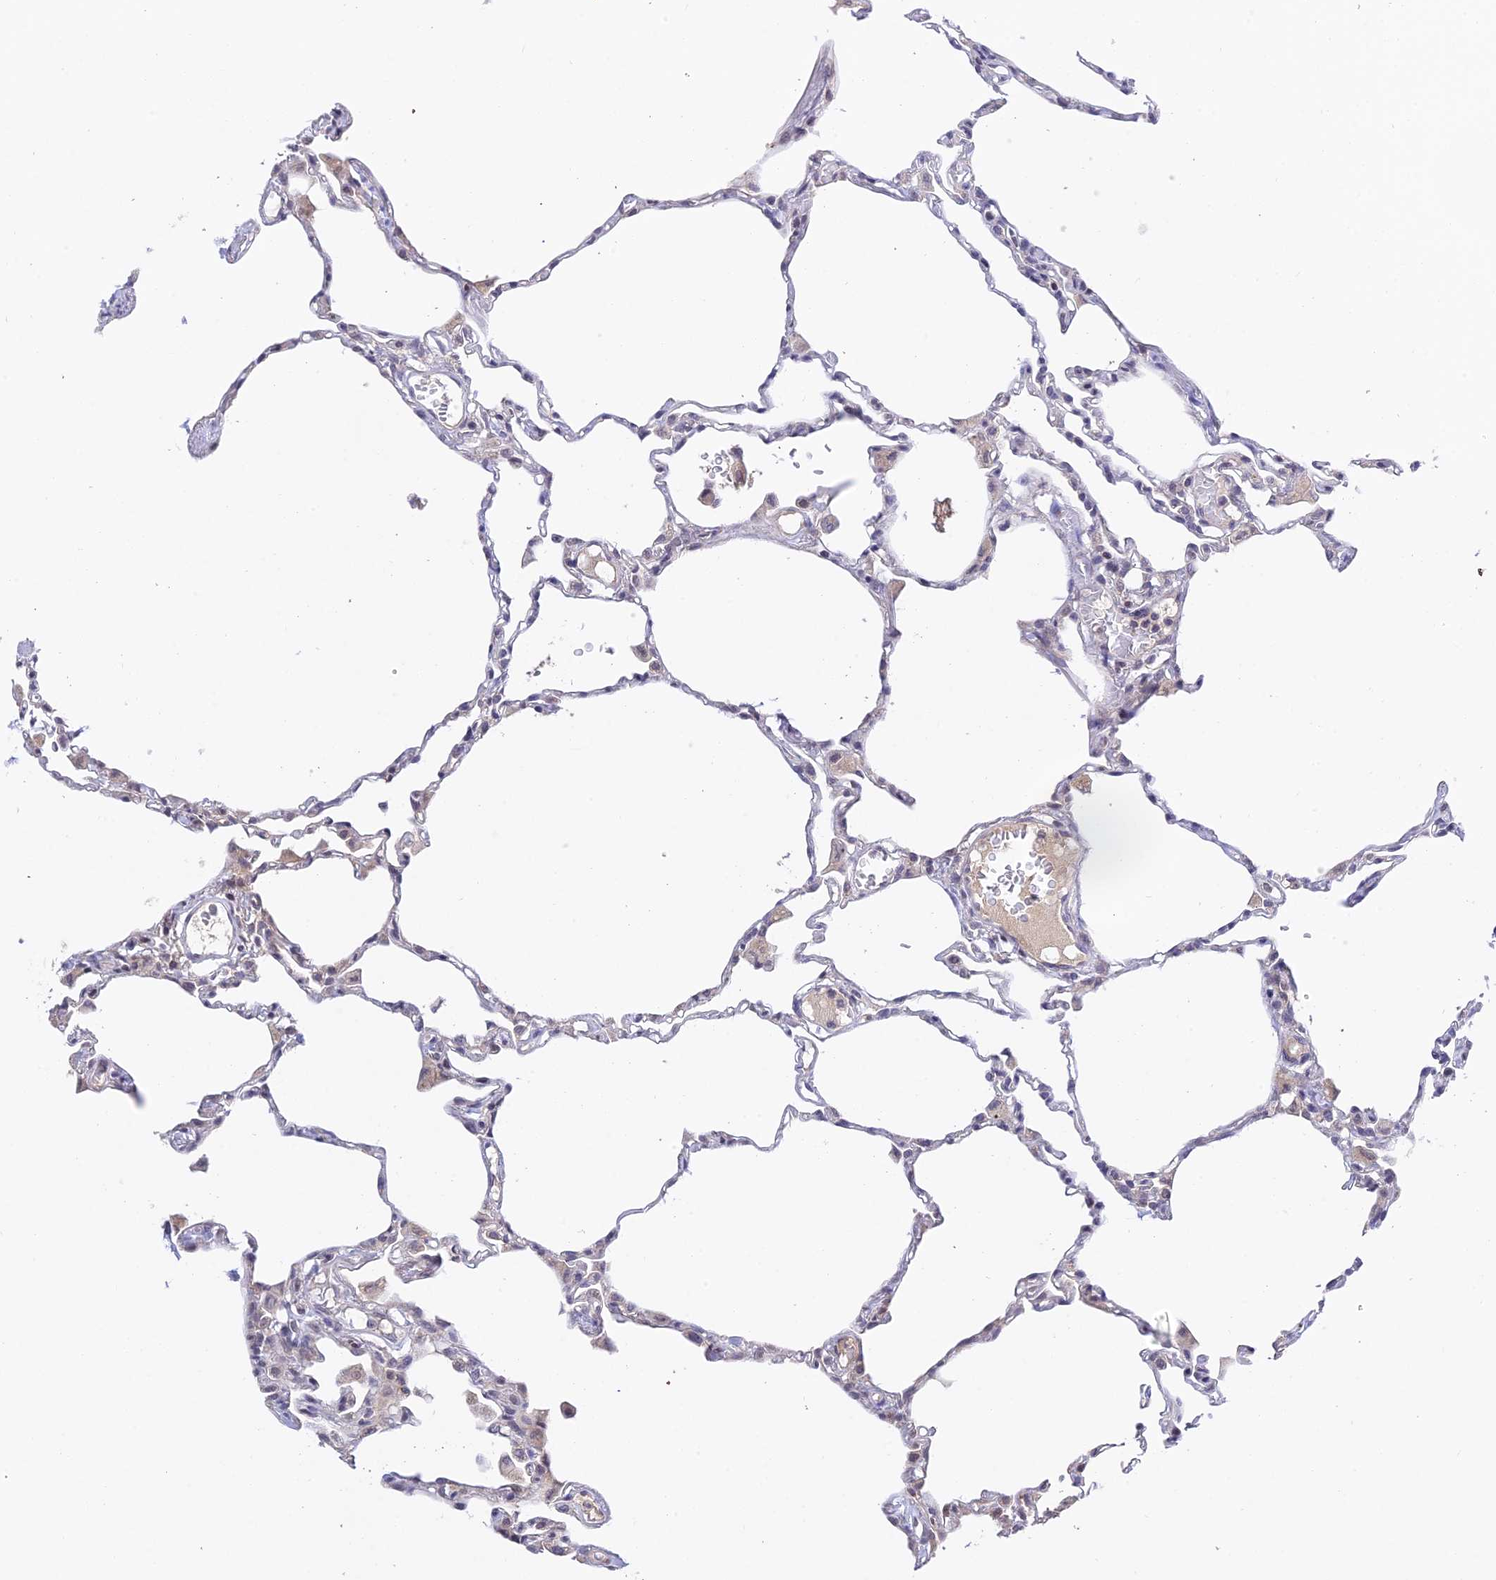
{"staining": {"intensity": "weak", "quantity": "<25%", "location": "cytoplasmic/membranous"}, "tissue": "lung", "cell_type": "Alveolar cells", "image_type": "normal", "snomed": [{"axis": "morphology", "description": "Normal tissue, NOS"}, {"axis": "topography", "description": "Lung"}], "caption": "Alveolar cells are negative for protein expression in unremarkable human lung.", "gene": "TEKT1", "patient": {"sex": "female", "age": 49}}